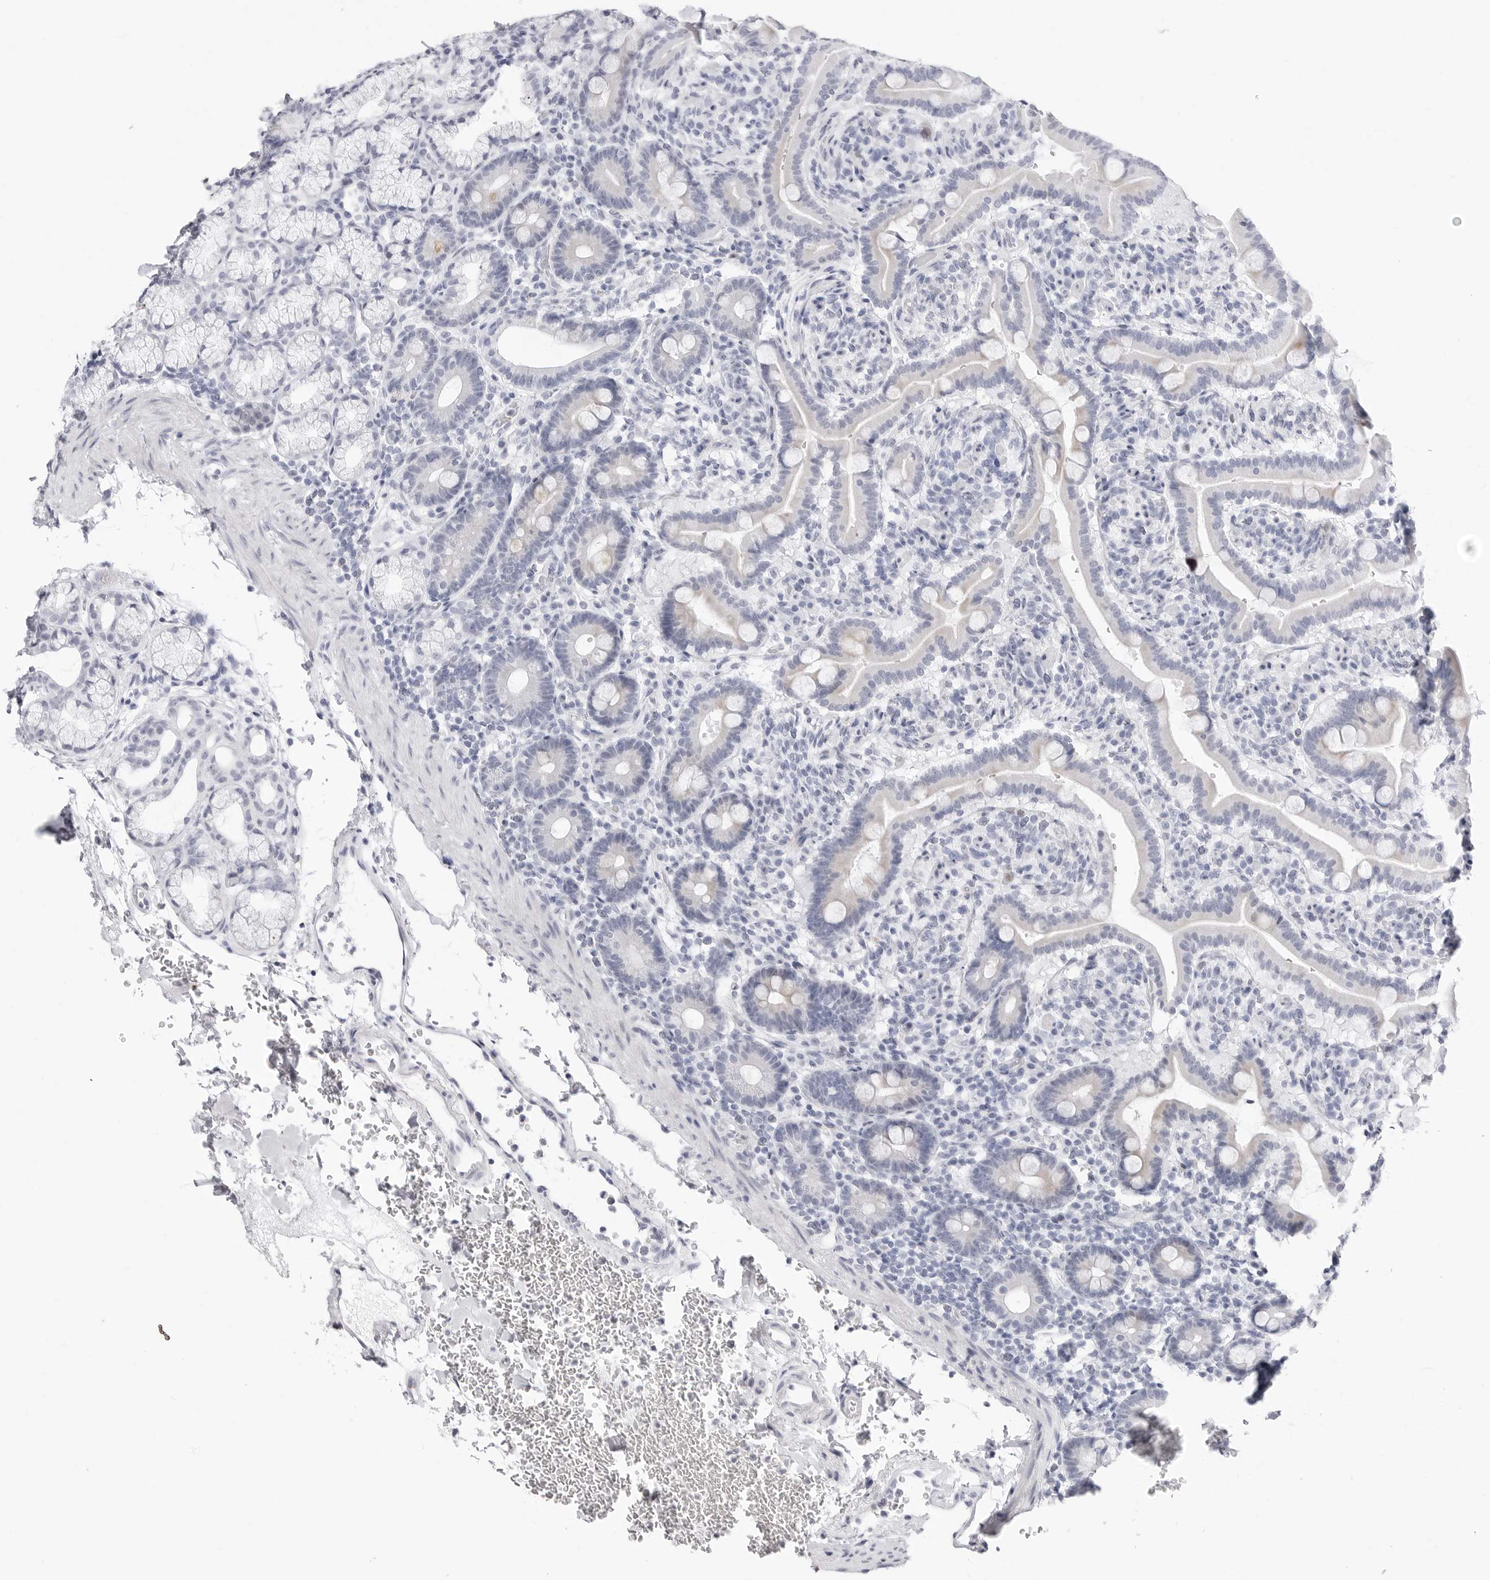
{"staining": {"intensity": "negative", "quantity": "none", "location": "none"}, "tissue": "duodenum", "cell_type": "Glandular cells", "image_type": "normal", "snomed": [{"axis": "morphology", "description": "Normal tissue, NOS"}, {"axis": "topography", "description": "Duodenum"}], "caption": "This is a image of IHC staining of normal duodenum, which shows no positivity in glandular cells. (Stains: DAB (3,3'-diaminobenzidine) immunohistochemistry with hematoxylin counter stain, Microscopy: brightfield microscopy at high magnification).", "gene": "TSSK1B", "patient": {"sex": "male", "age": 54}}